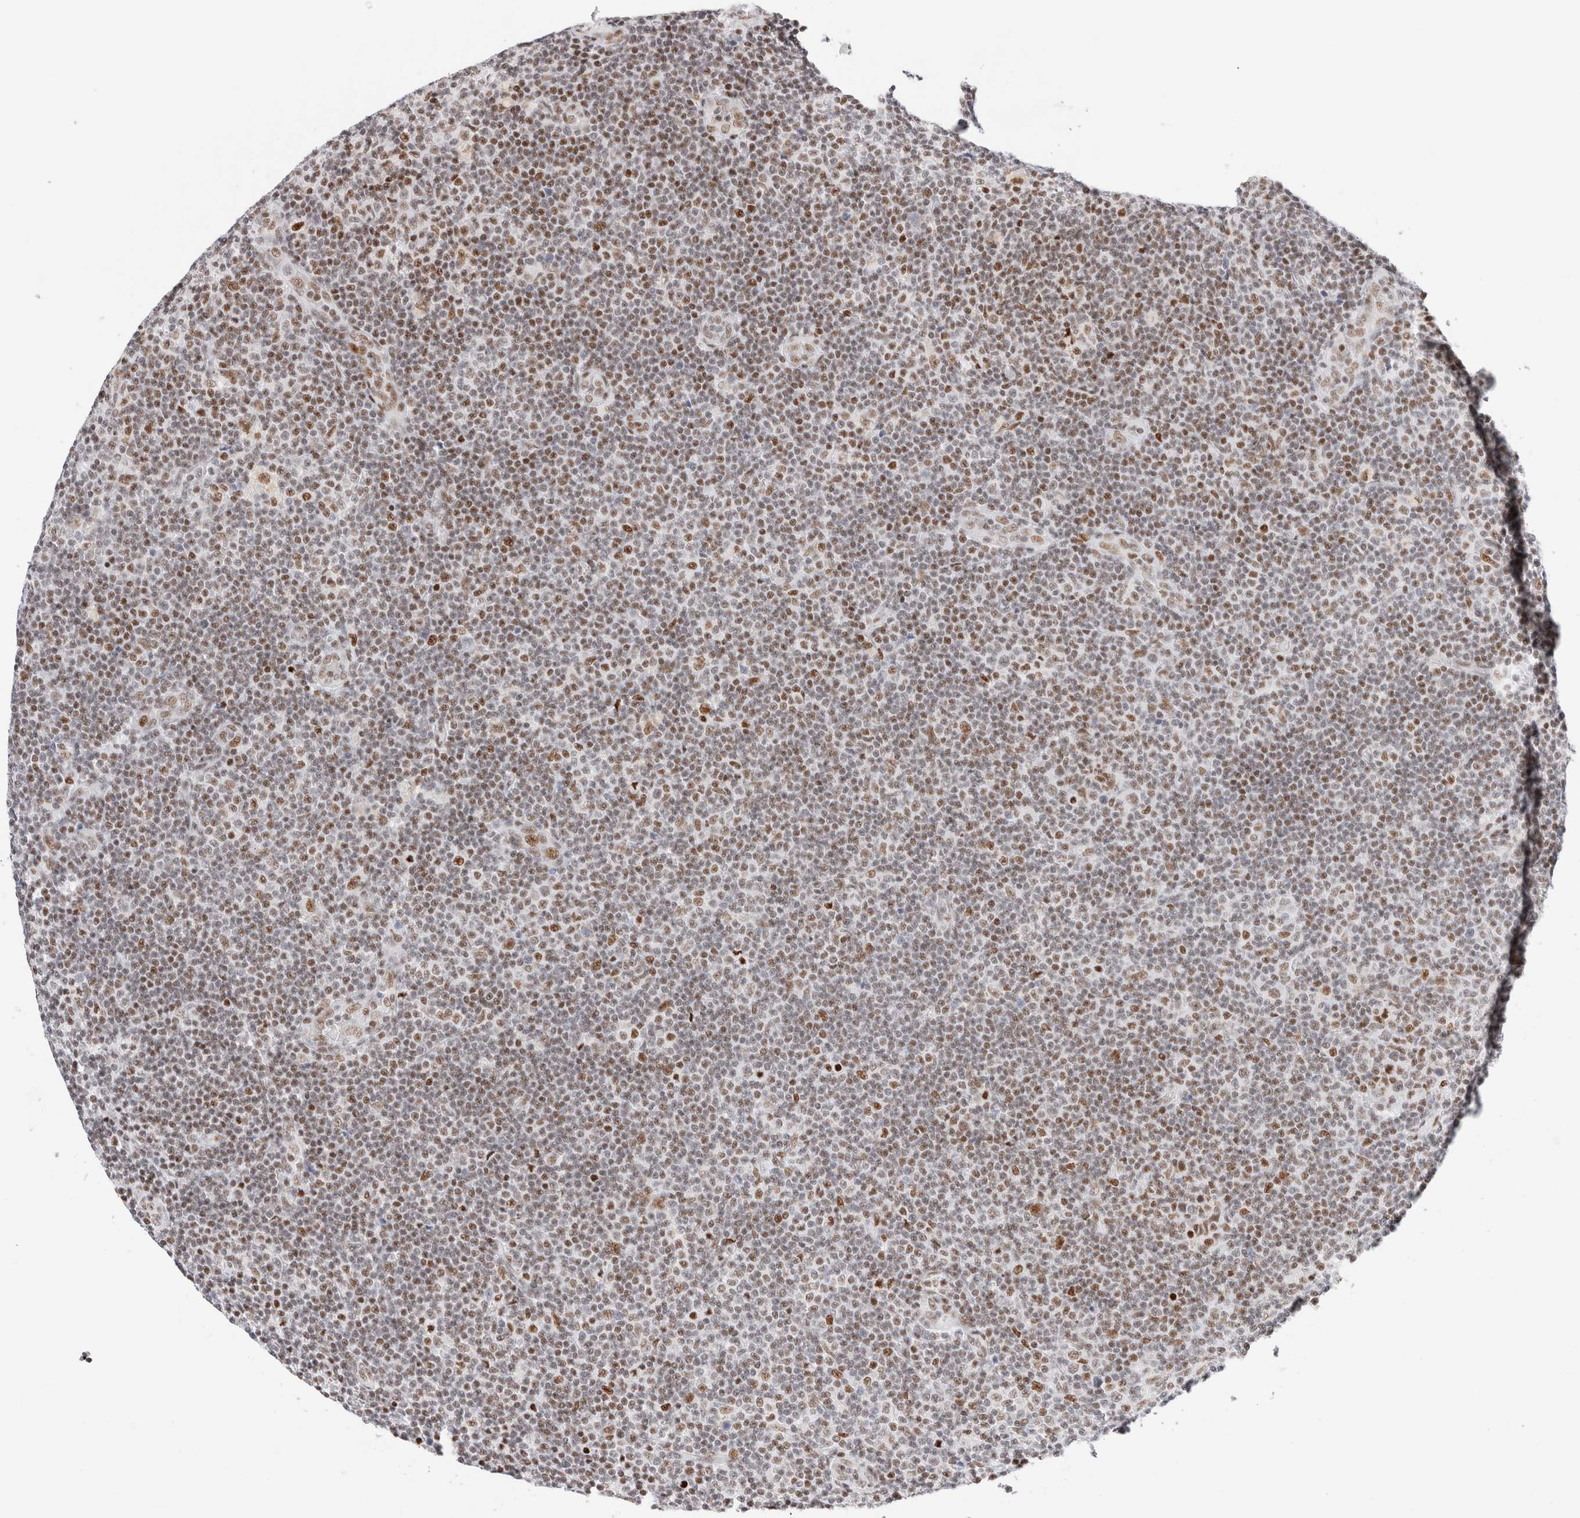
{"staining": {"intensity": "moderate", "quantity": "25%-75%", "location": "nuclear"}, "tissue": "lymphoma", "cell_type": "Tumor cells", "image_type": "cancer", "snomed": [{"axis": "morphology", "description": "Malignant lymphoma, non-Hodgkin's type, Low grade"}, {"axis": "topography", "description": "Lymph node"}], "caption": "Moderate nuclear staining for a protein is present in about 25%-75% of tumor cells of low-grade malignant lymphoma, non-Hodgkin's type using IHC.", "gene": "ZNF282", "patient": {"sex": "male", "age": 83}}